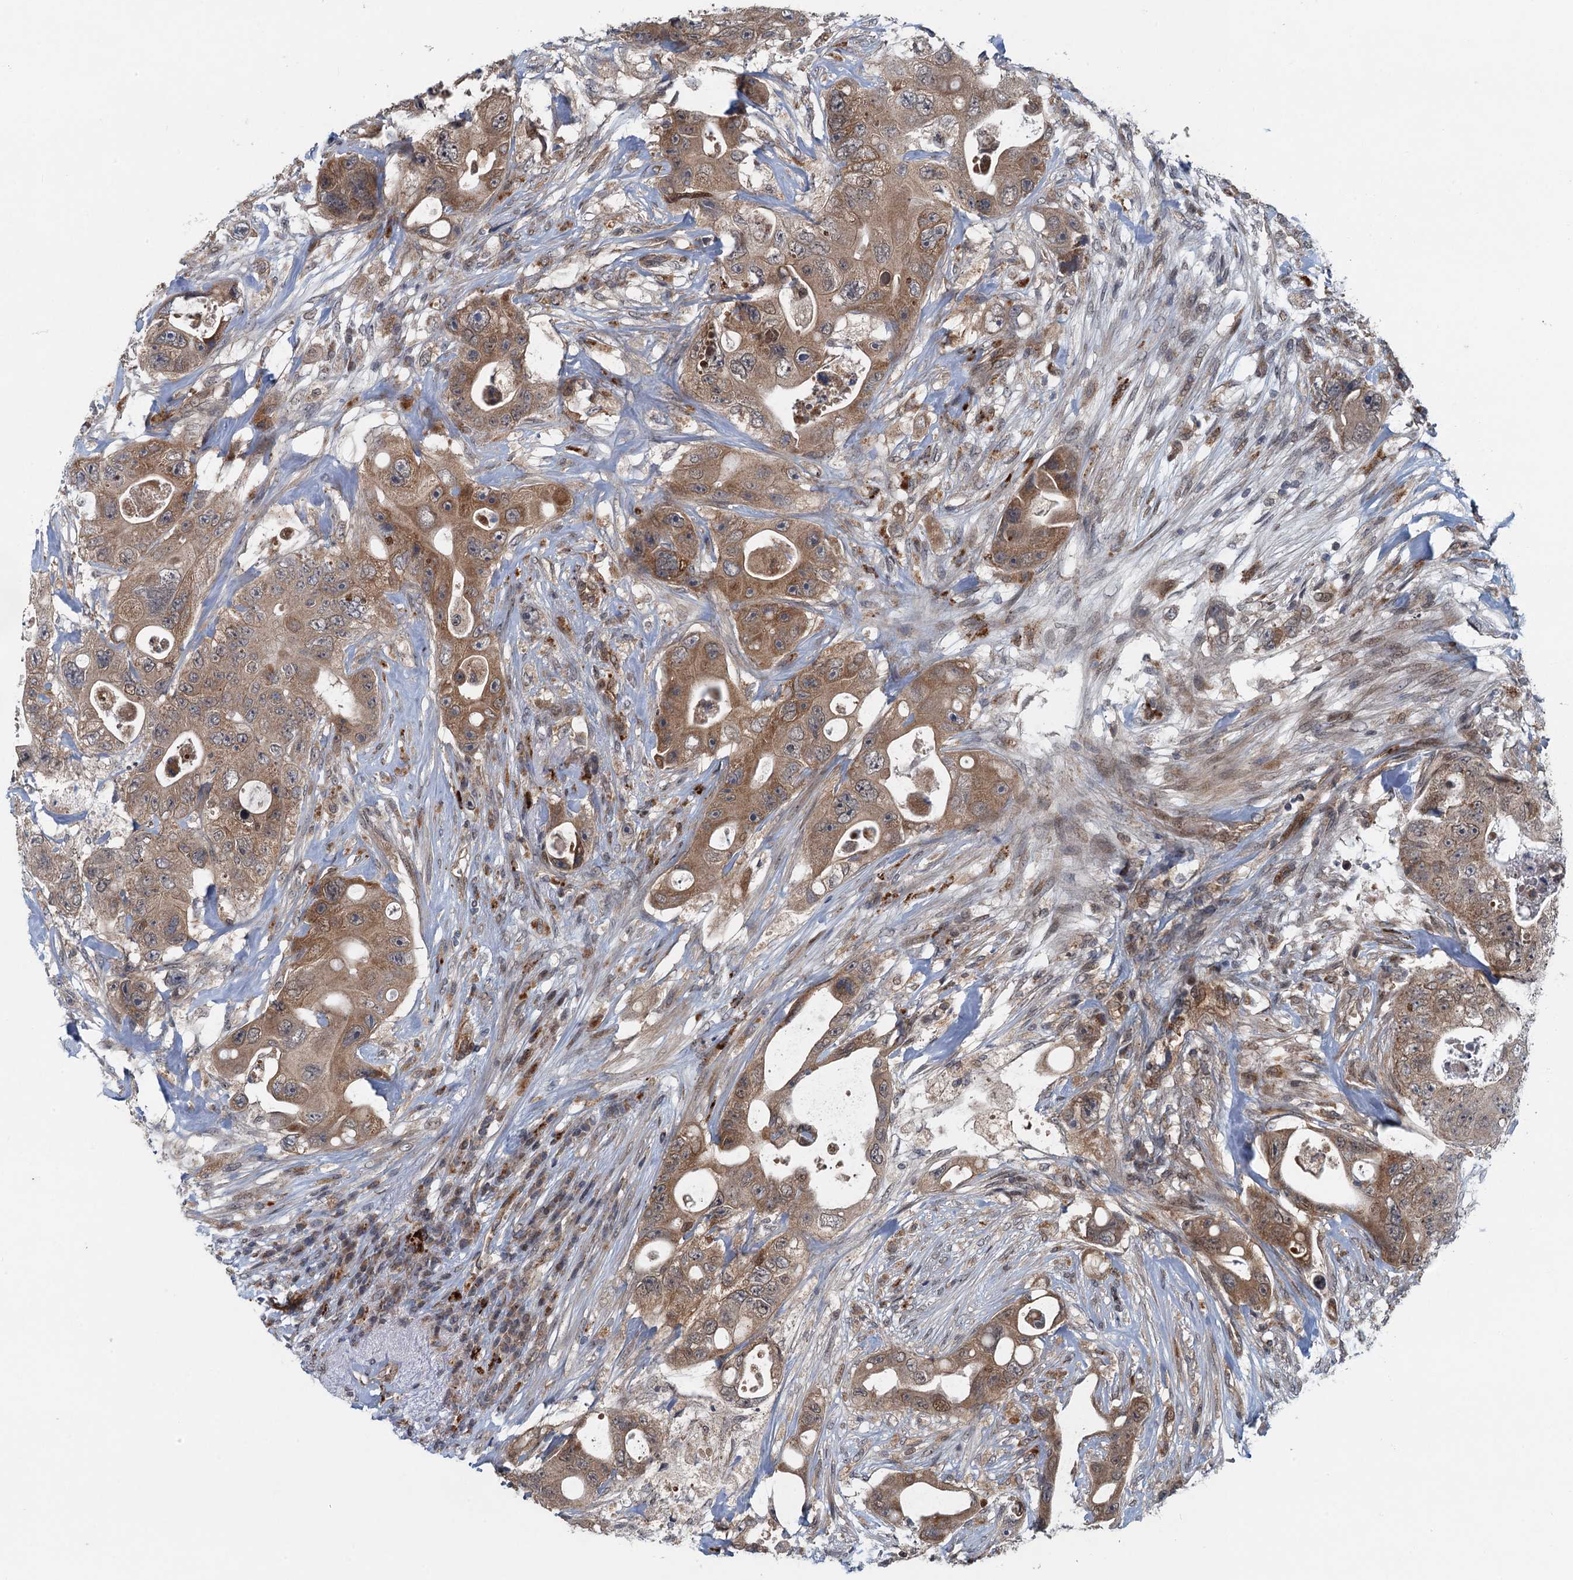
{"staining": {"intensity": "moderate", "quantity": ">75%", "location": "cytoplasmic/membranous,nuclear"}, "tissue": "colorectal cancer", "cell_type": "Tumor cells", "image_type": "cancer", "snomed": [{"axis": "morphology", "description": "Adenocarcinoma, NOS"}, {"axis": "topography", "description": "Colon"}], "caption": "Immunohistochemical staining of human colorectal cancer displays medium levels of moderate cytoplasmic/membranous and nuclear expression in about >75% of tumor cells. The staining was performed using DAB to visualize the protein expression in brown, while the nuclei were stained in blue with hematoxylin (Magnification: 20x).", "gene": "NLRP10", "patient": {"sex": "female", "age": 46}}